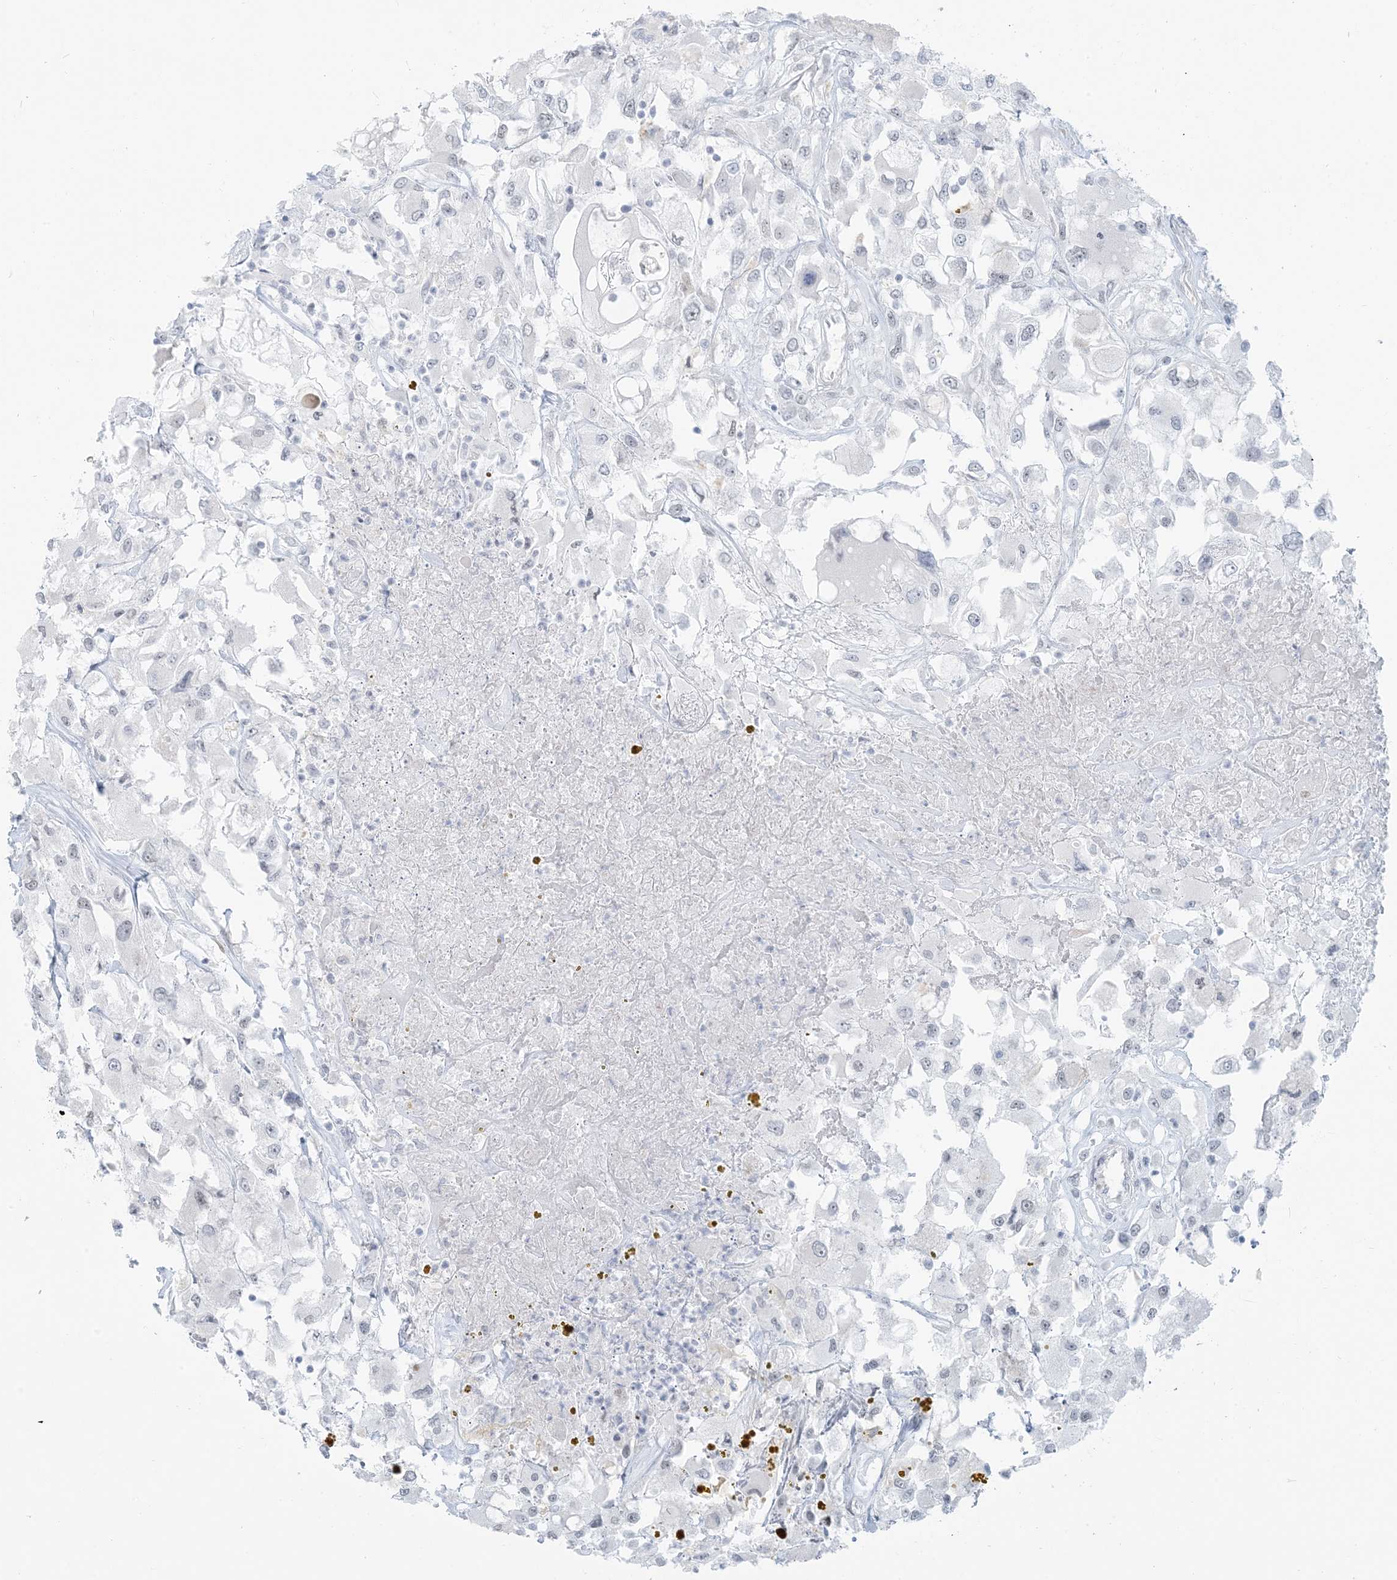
{"staining": {"intensity": "negative", "quantity": "none", "location": "none"}, "tissue": "renal cancer", "cell_type": "Tumor cells", "image_type": "cancer", "snomed": [{"axis": "morphology", "description": "Adenocarcinoma, NOS"}, {"axis": "topography", "description": "Kidney"}], "caption": "This micrograph is of renal cancer stained with immunohistochemistry (IHC) to label a protein in brown with the nuclei are counter-stained blue. There is no positivity in tumor cells.", "gene": "SCML1", "patient": {"sex": "female", "age": 52}}